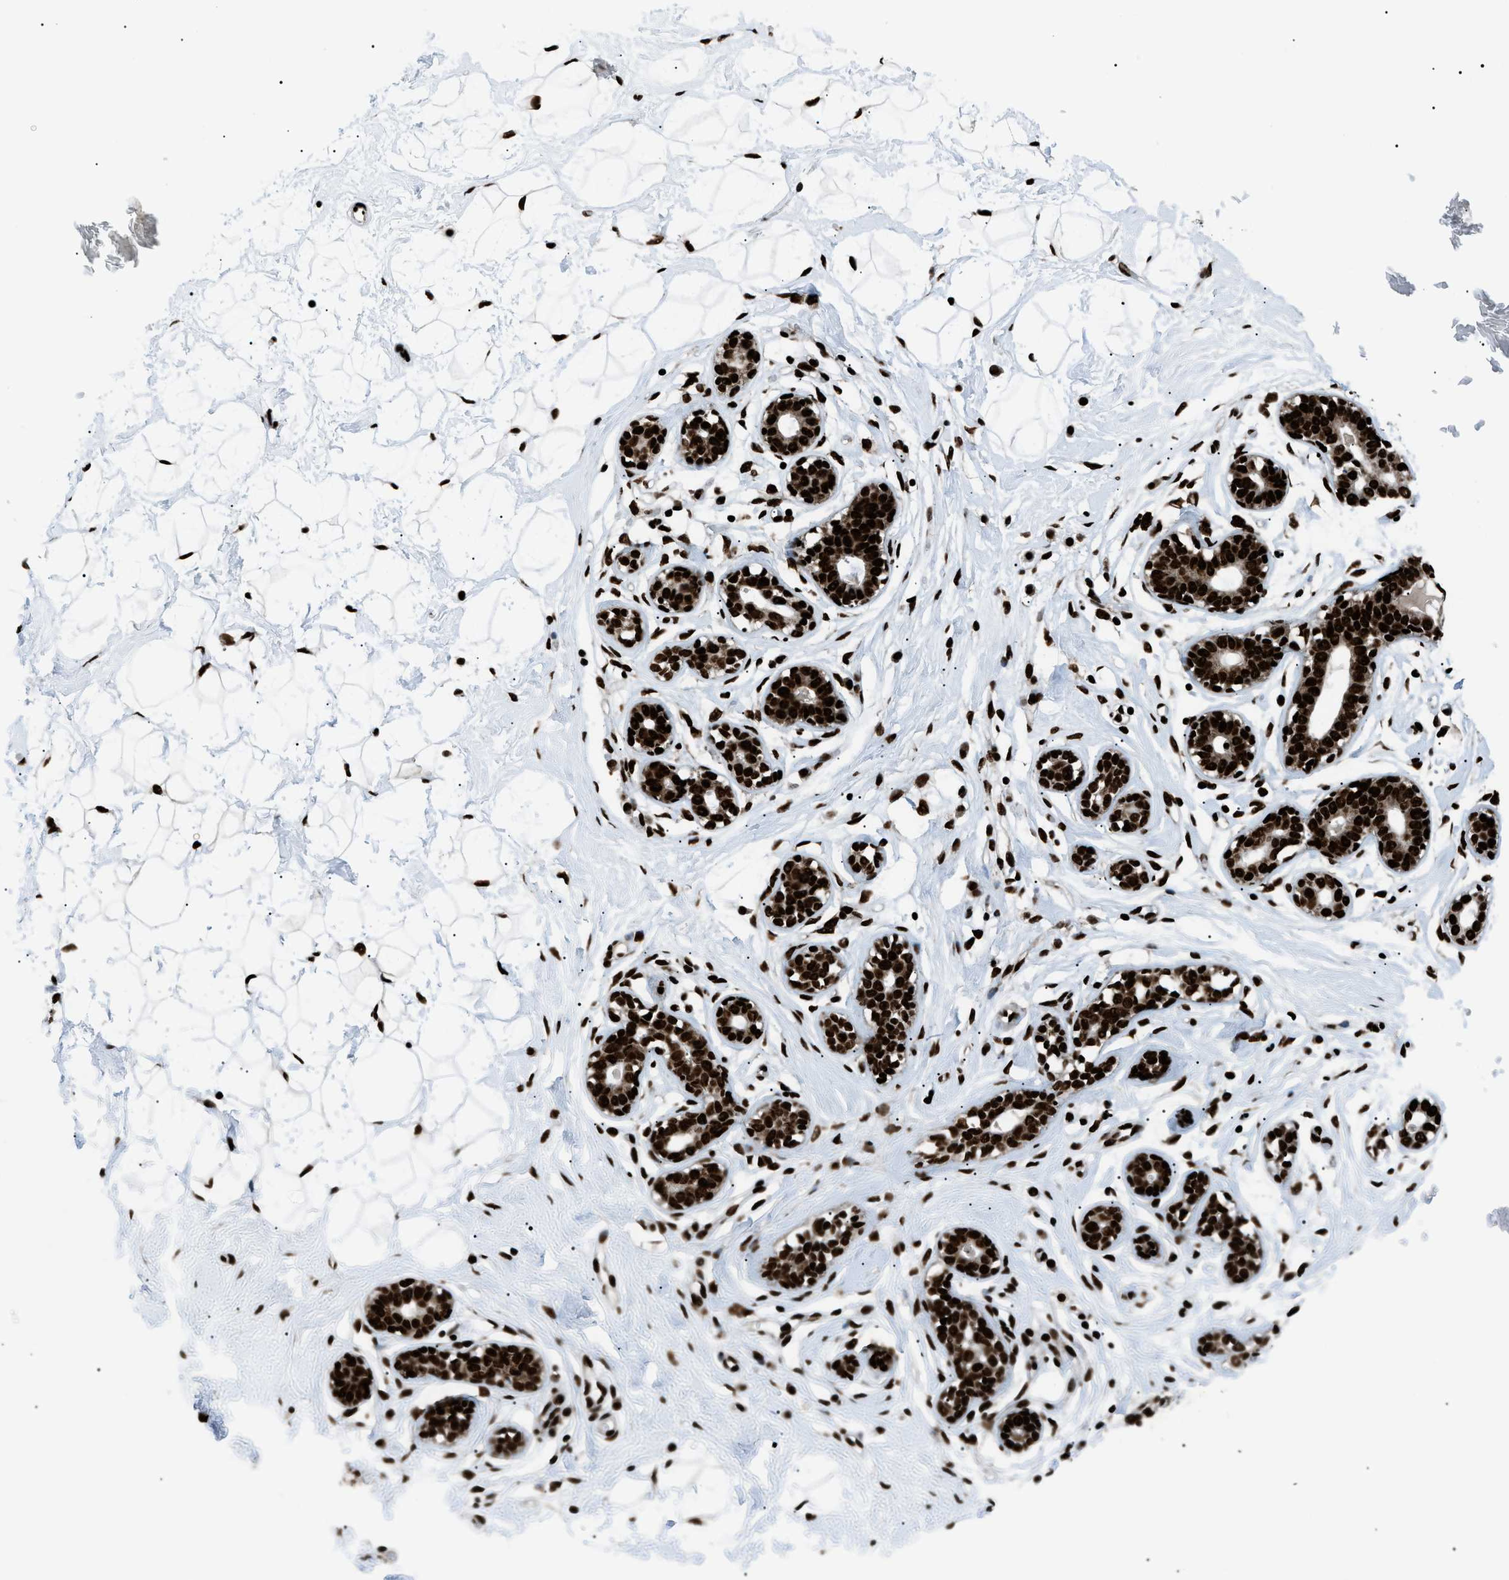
{"staining": {"intensity": "strong", "quantity": ">75%", "location": "nuclear"}, "tissue": "breast", "cell_type": "Adipocytes", "image_type": "normal", "snomed": [{"axis": "morphology", "description": "Normal tissue, NOS"}, {"axis": "topography", "description": "Breast"}], "caption": "Immunohistochemistry (DAB (3,3'-diaminobenzidine)) staining of normal human breast reveals strong nuclear protein staining in about >75% of adipocytes.", "gene": "HNRNPK", "patient": {"sex": "female", "age": 23}}